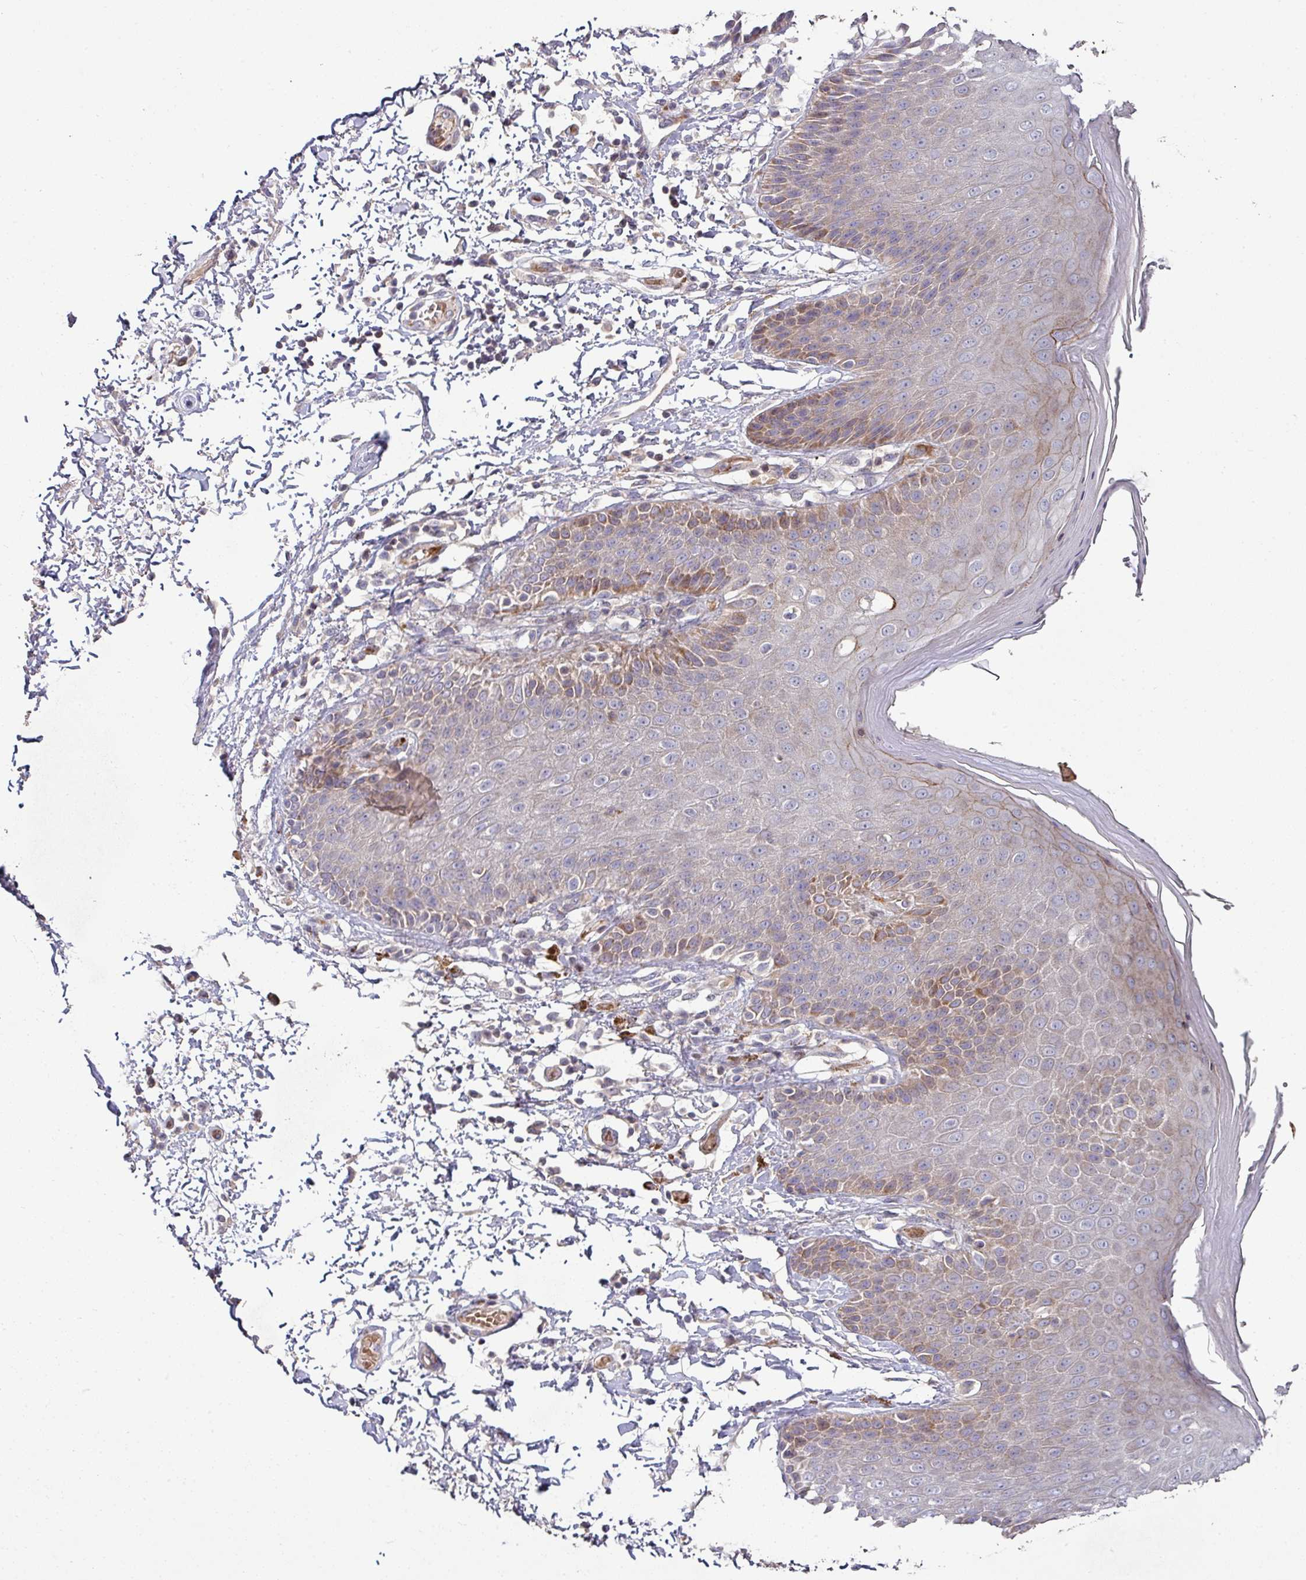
{"staining": {"intensity": "moderate", "quantity": ">75%", "location": "cytoplasmic/membranous"}, "tissue": "skin", "cell_type": "Epidermal cells", "image_type": "normal", "snomed": [{"axis": "morphology", "description": "Normal tissue, NOS"}, {"axis": "topography", "description": "Peripheral nerve tissue"}], "caption": "Brown immunohistochemical staining in unremarkable human skin demonstrates moderate cytoplasmic/membranous expression in about >75% of epidermal cells.", "gene": "RPL23A", "patient": {"sex": "male", "age": 51}}